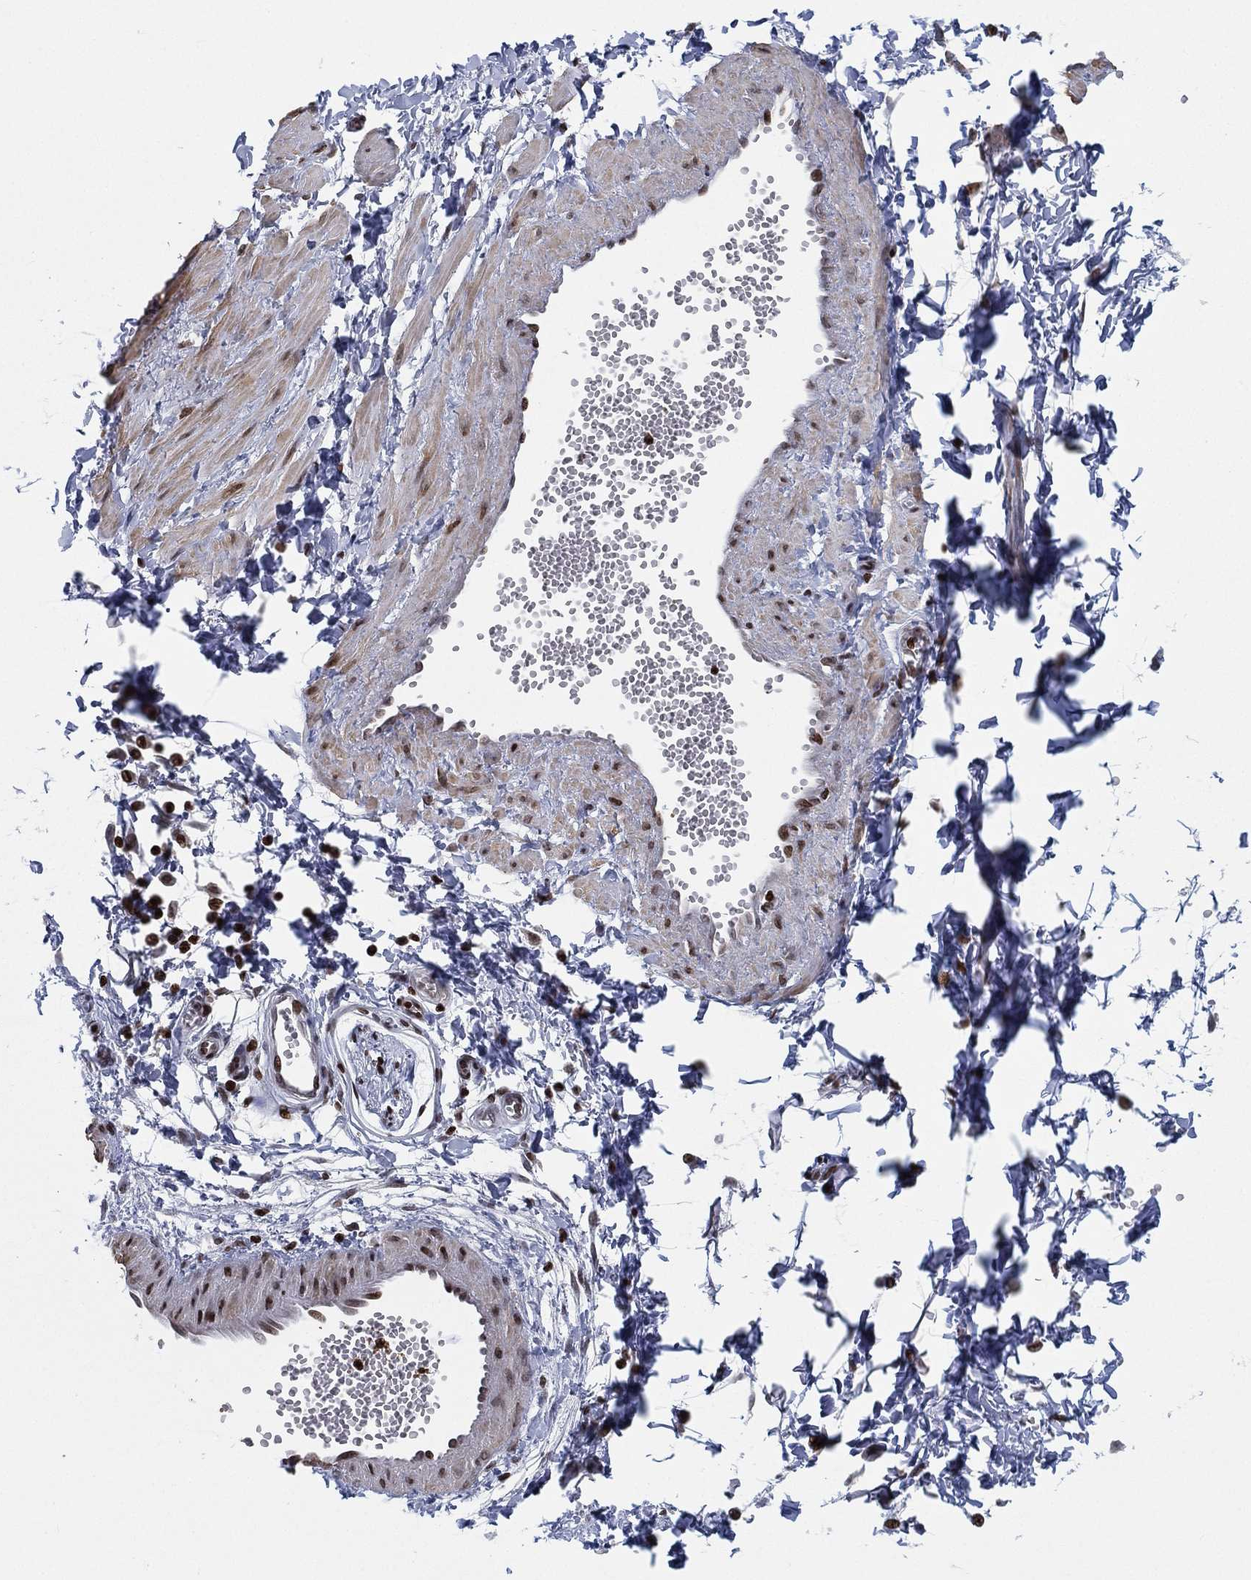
{"staining": {"intensity": "negative", "quantity": "none", "location": "none"}, "tissue": "adipose tissue", "cell_type": "Adipocytes", "image_type": "normal", "snomed": [{"axis": "morphology", "description": "Normal tissue, NOS"}, {"axis": "topography", "description": "Smooth muscle"}, {"axis": "topography", "description": "Peripheral nerve tissue"}], "caption": "The photomicrograph demonstrates no staining of adipocytes in unremarkable adipose tissue. Nuclei are stained in blue.", "gene": "MFSD14A", "patient": {"sex": "male", "age": 22}}